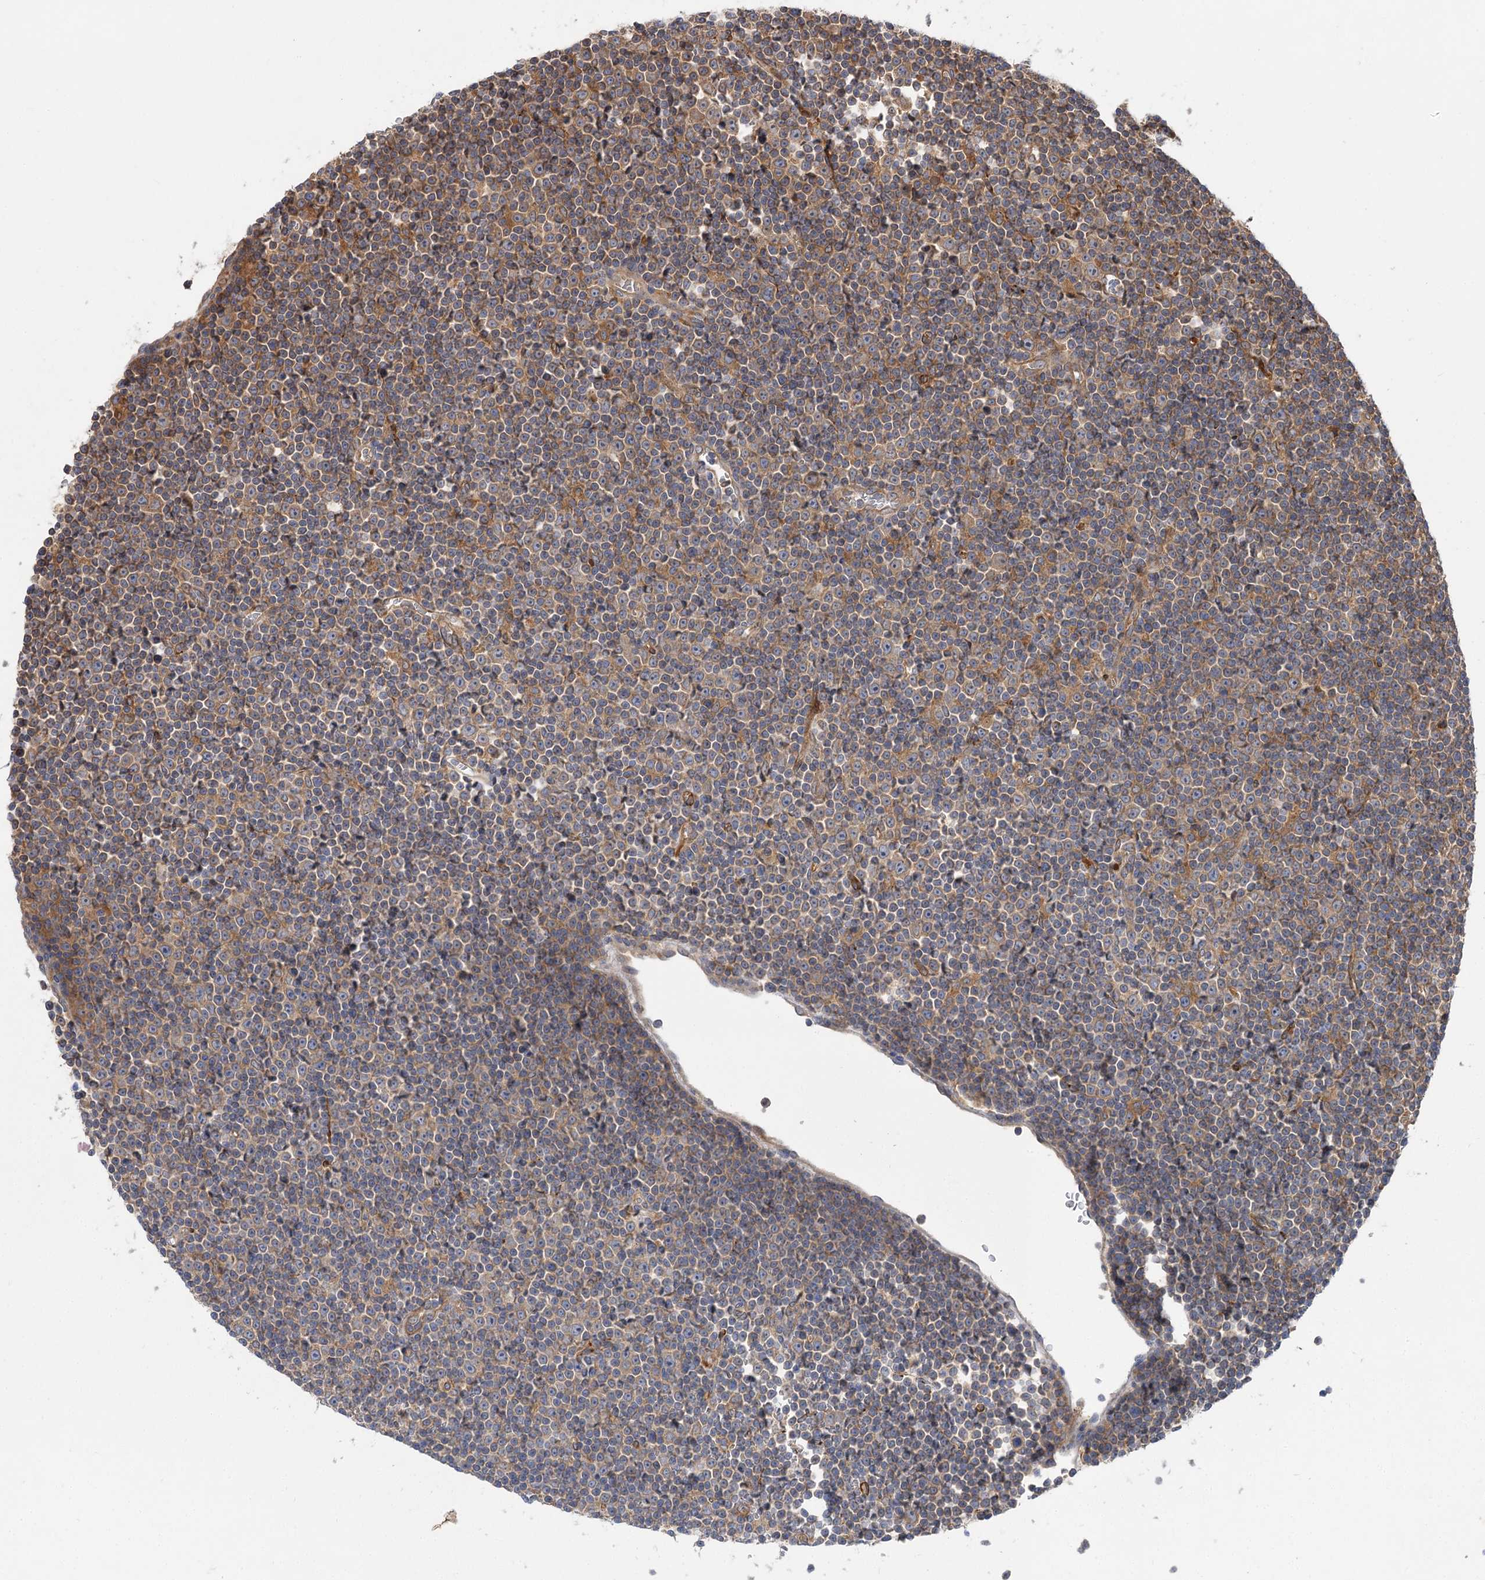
{"staining": {"intensity": "moderate", "quantity": "<25%", "location": "cytoplasmic/membranous"}, "tissue": "lymphoma", "cell_type": "Tumor cells", "image_type": "cancer", "snomed": [{"axis": "morphology", "description": "Malignant lymphoma, non-Hodgkin's type, Low grade"}, {"axis": "topography", "description": "Lymph node"}], "caption": "DAB (3,3'-diaminobenzidine) immunohistochemical staining of low-grade malignant lymphoma, non-Hodgkin's type reveals moderate cytoplasmic/membranous protein positivity in approximately <25% of tumor cells.", "gene": "PATL1", "patient": {"sex": "female", "age": 67}}